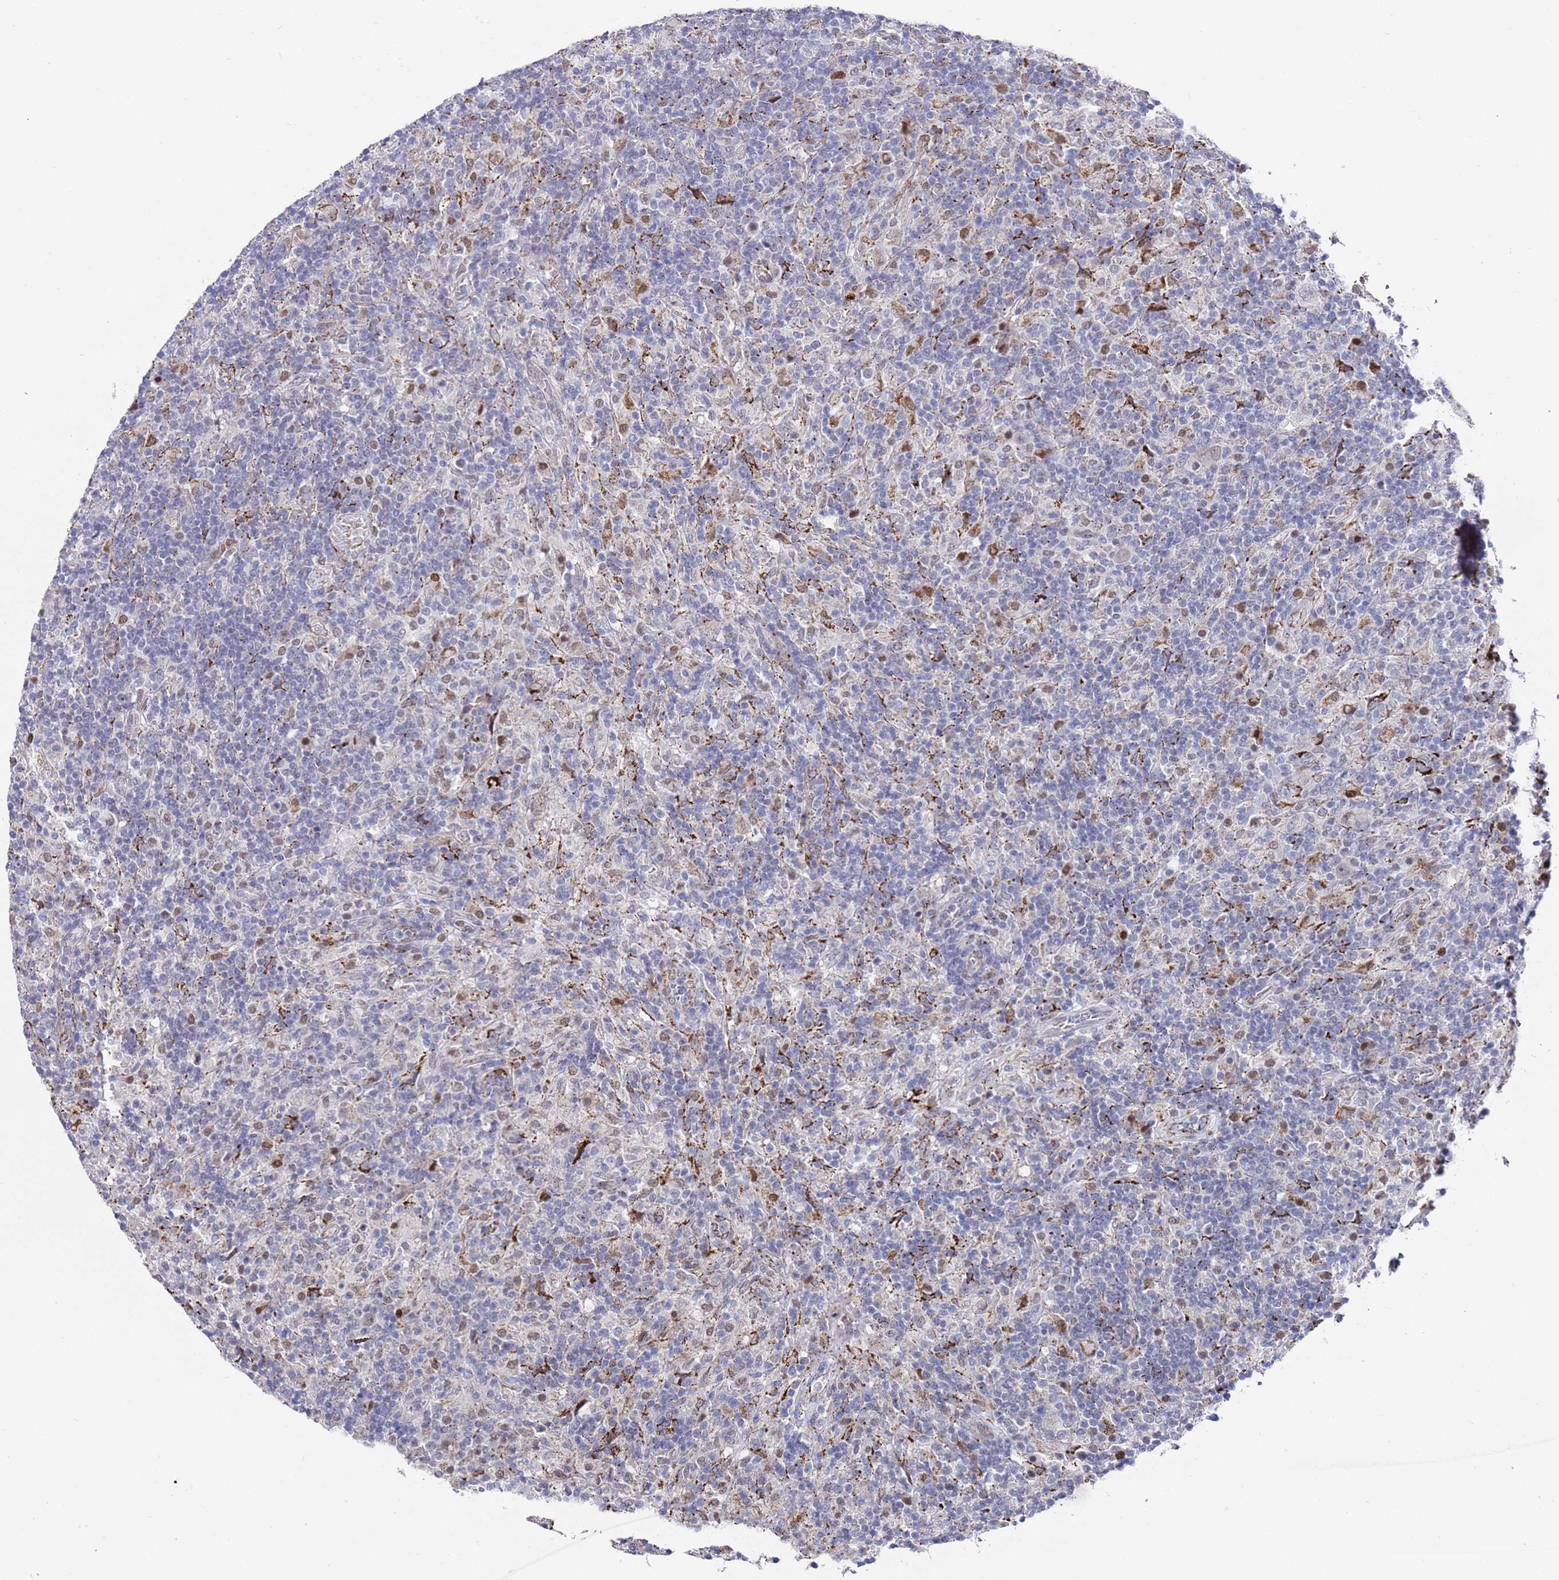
{"staining": {"intensity": "negative", "quantity": "none", "location": "none"}, "tissue": "lymphoma", "cell_type": "Tumor cells", "image_type": "cancer", "snomed": [{"axis": "morphology", "description": "Hodgkin's disease, NOS"}, {"axis": "topography", "description": "Lymph node"}], "caption": "IHC of human lymphoma shows no staining in tumor cells.", "gene": "COPS6", "patient": {"sex": "male", "age": 70}}